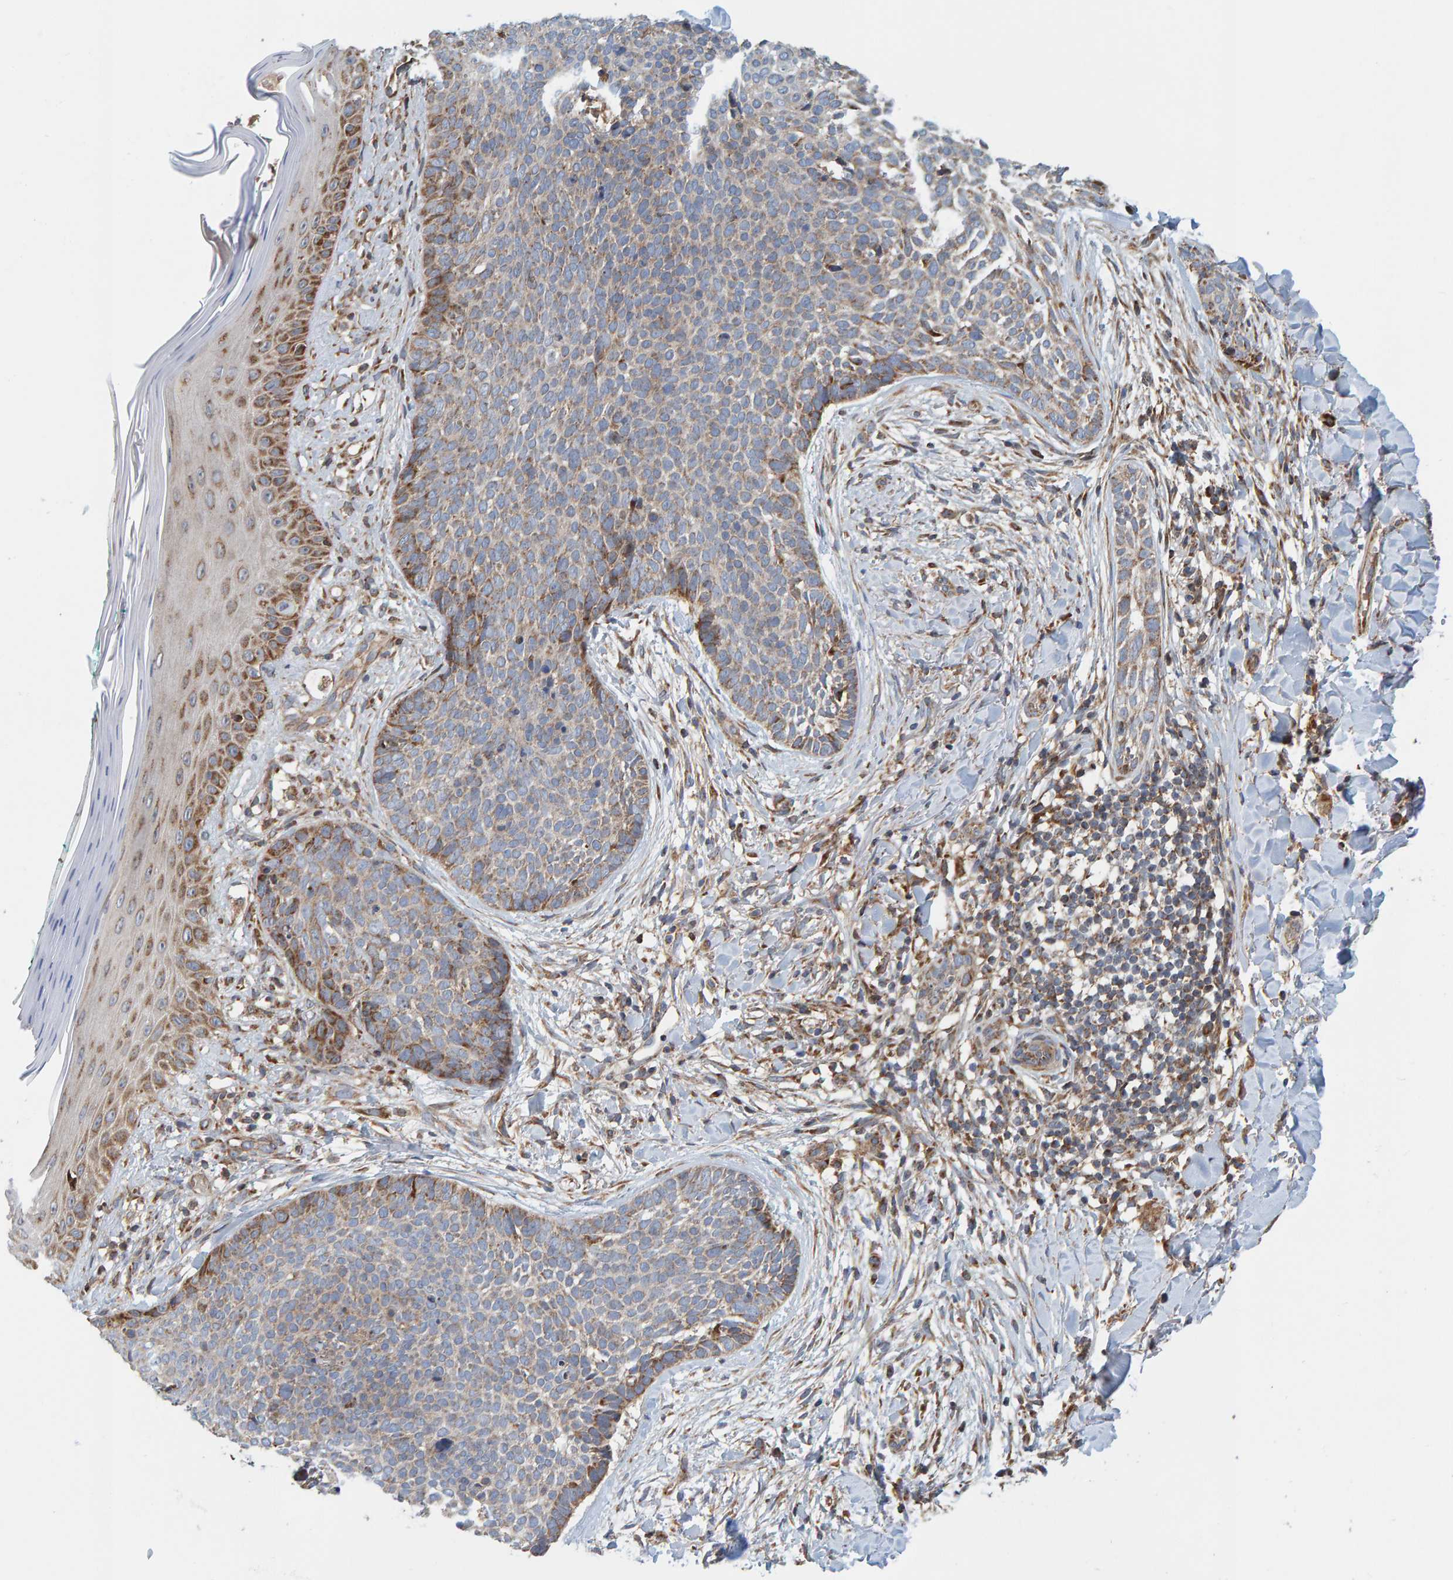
{"staining": {"intensity": "moderate", "quantity": "<25%", "location": "cytoplasmic/membranous"}, "tissue": "skin cancer", "cell_type": "Tumor cells", "image_type": "cancer", "snomed": [{"axis": "morphology", "description": "Normal tissue, NOS"}, {"axis": "morphology", "description": "Basal cell carcinoma"}, {"axis": "topography", "description": "Skin"}], "caption": "Brown immunohistochemical staining in skin cancer (basal cell carcinoma) demonstrates moderate cytoplasmic/membranous expression in approximately <25% of tumor cells.", "gene": "MRPL45", "patient": {"sex": "male", "age": 67}}